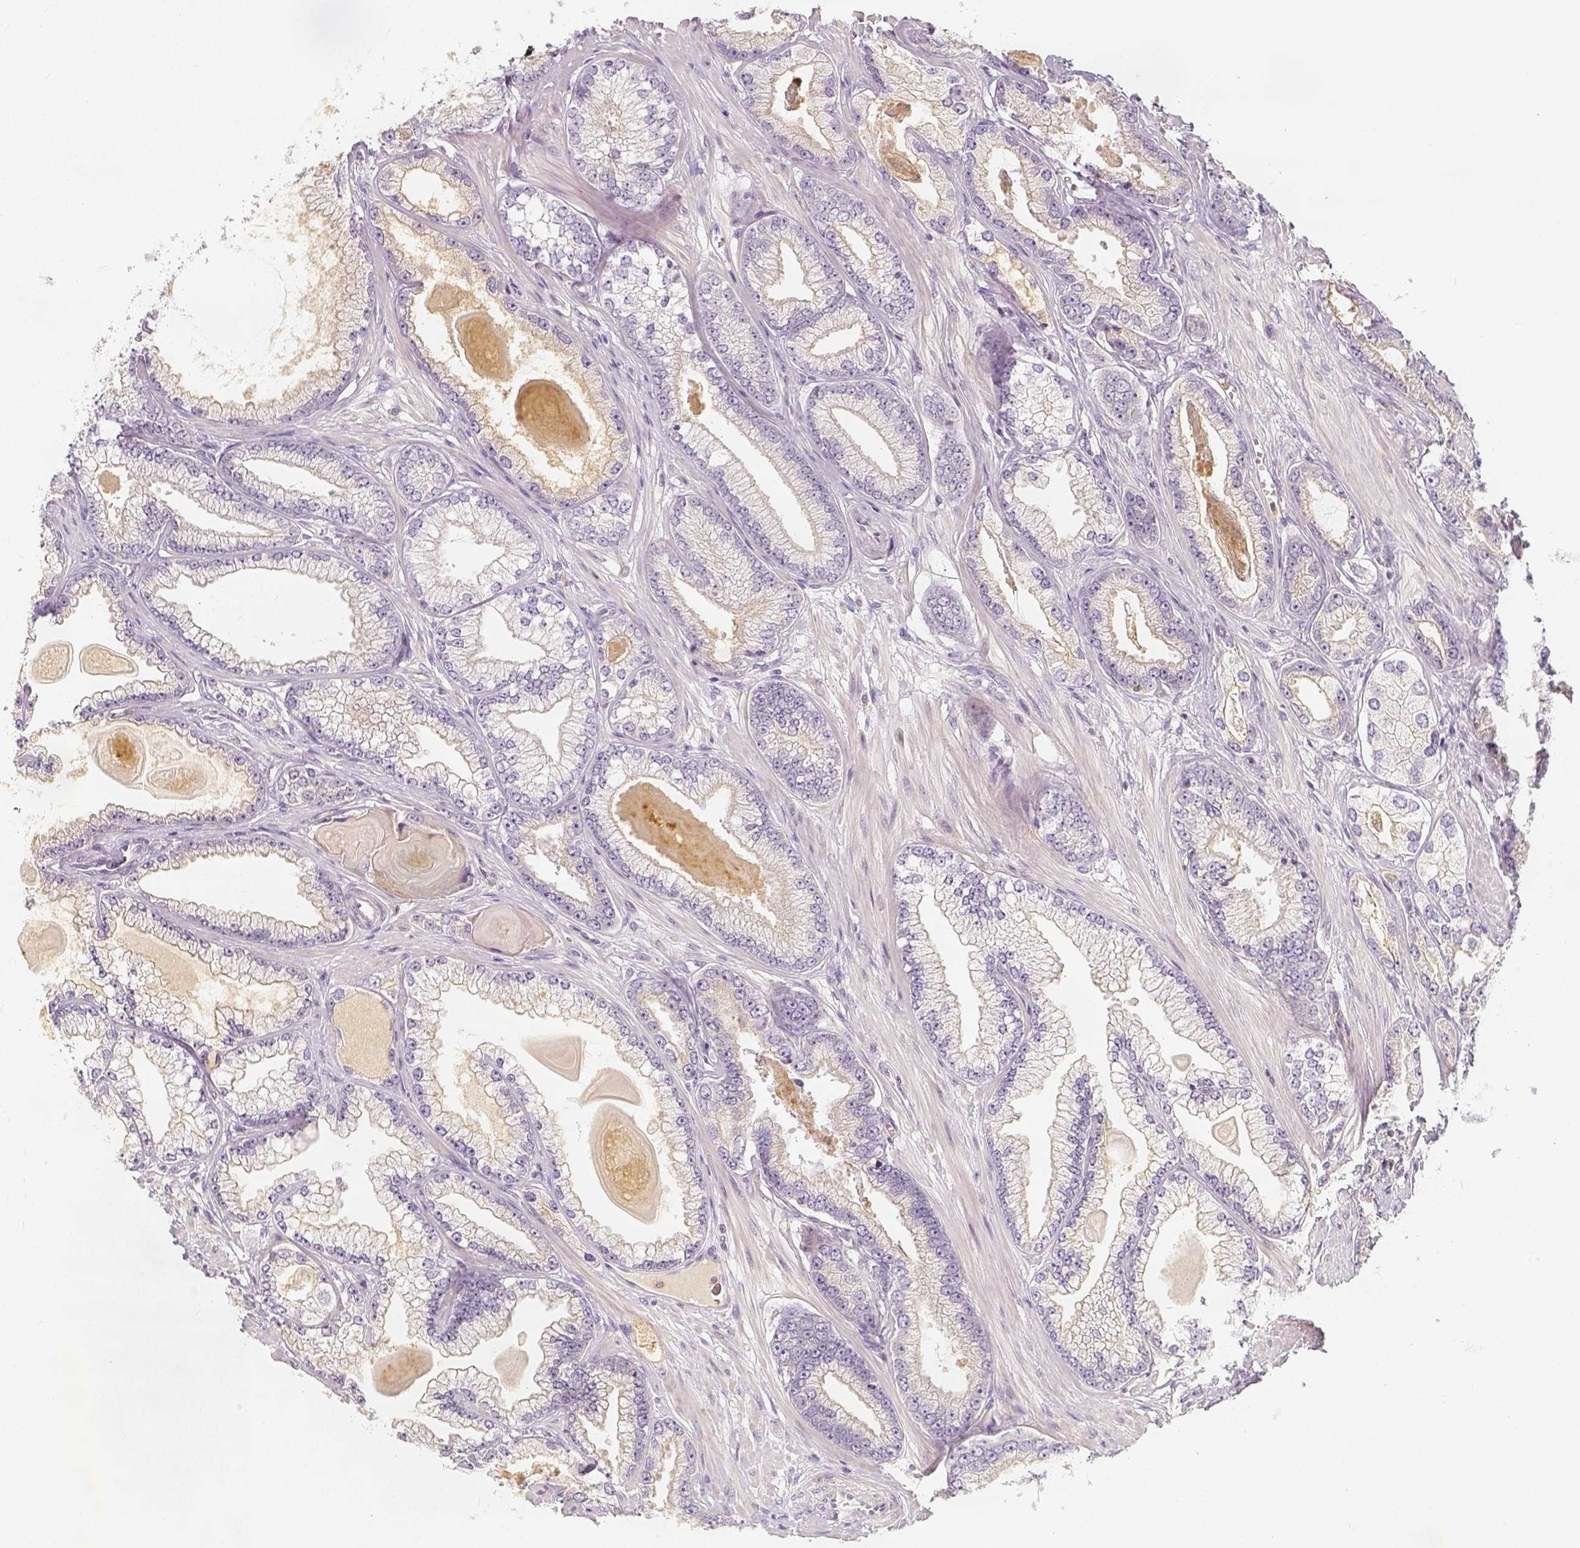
{"staining": {"intensity": "negative", "quantity": "none", "location": "none"}, "tissue": "prostate cancer", "cell_type": "Tumor cells", "image_type": "cancer", "snomed": [{"axis": "morphology", "description": "Adenocarcinoma, Low grade"}, {"axis": "topography", "description": "Prostate"}], "caption": "This is a histopathology image of immunohistochemistry (IHC) staining of low-grade adenocarcinoma (prostate), which shows no expression in tumor cells. (DAB immunohistochemistry (IHC) visualized using brightfield microscopy, high magnification).", "gene": "PTPRJ", "patient": {"sex": "male", "age": 64}}